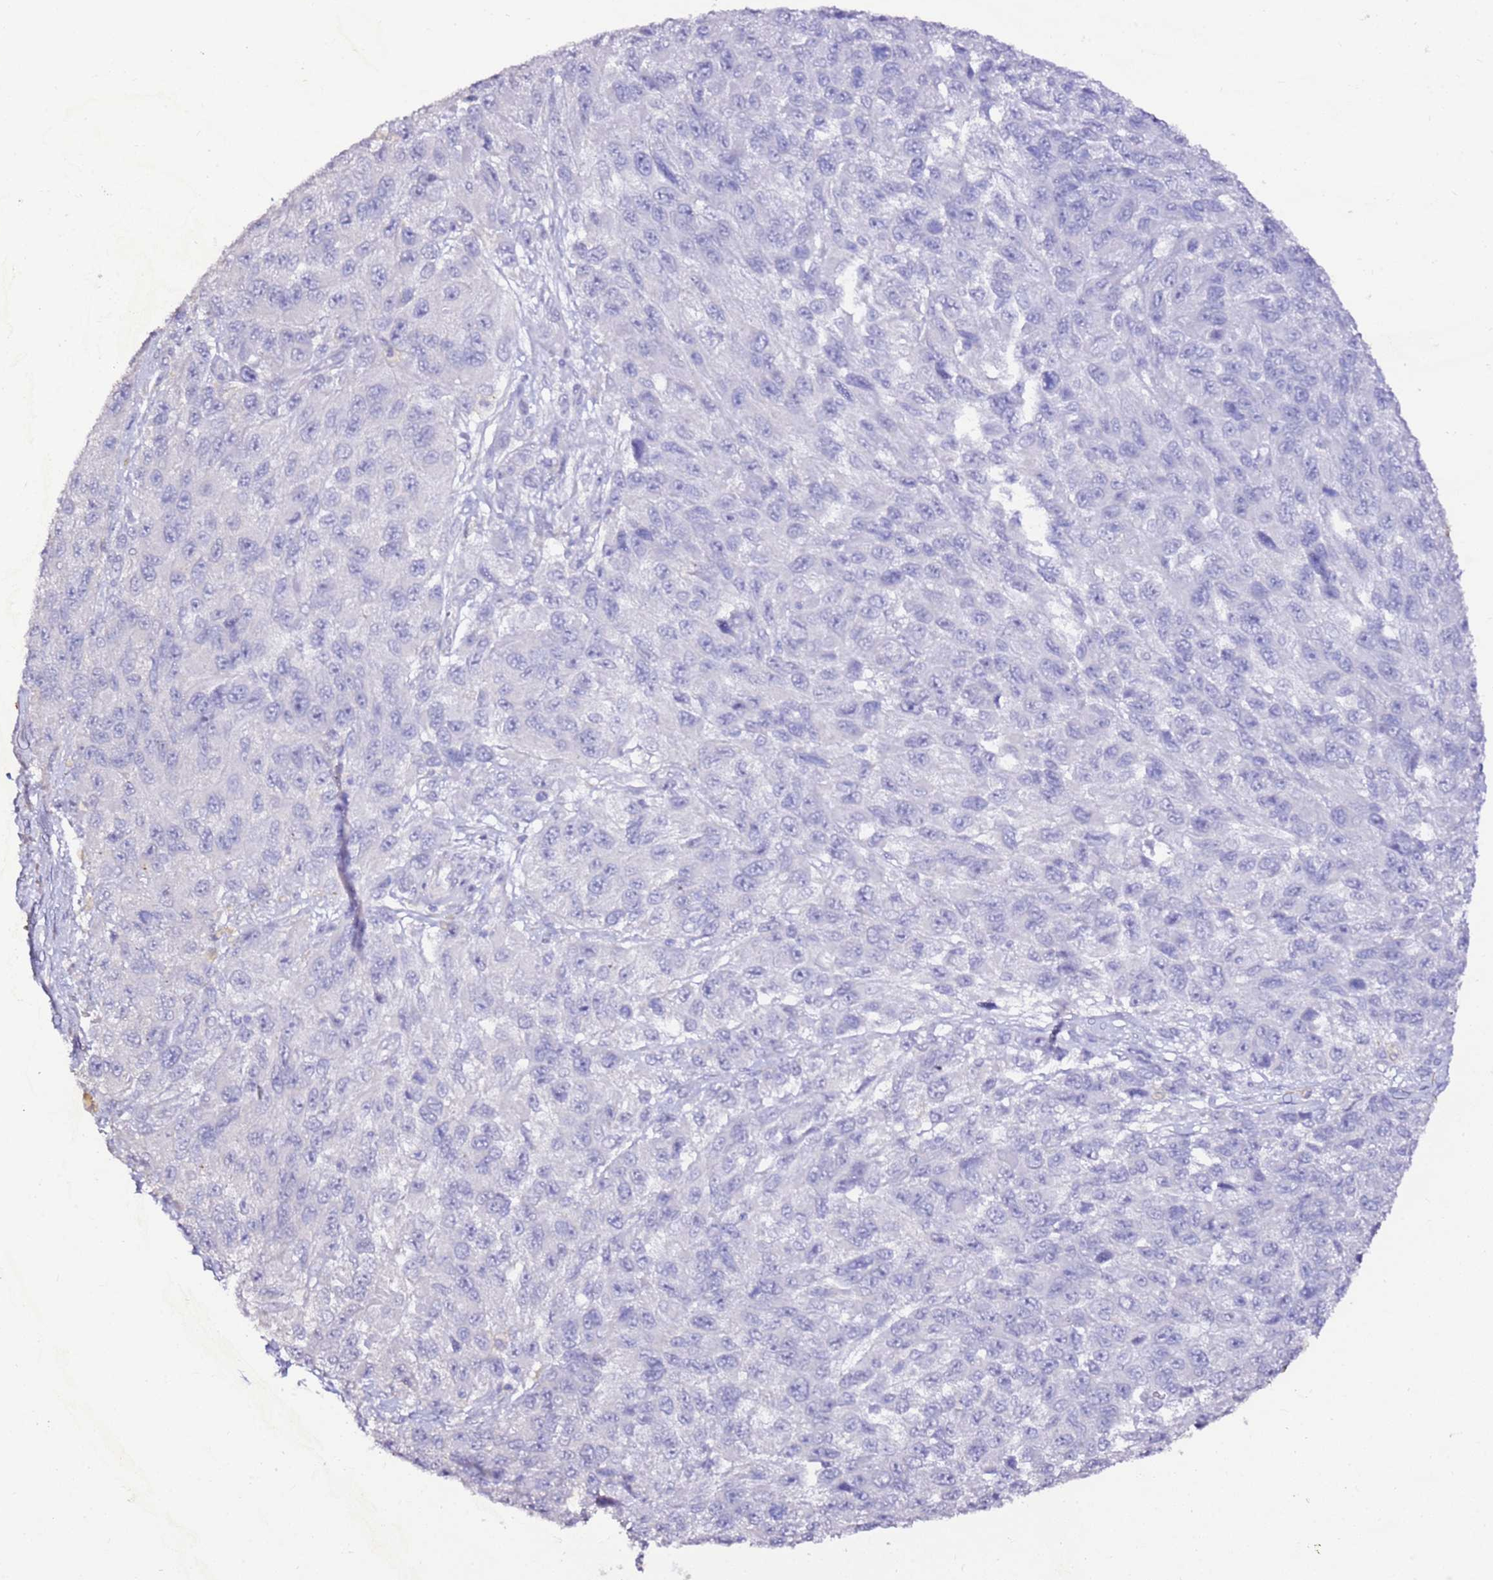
{"staining": {"intensity": "negative", "quantity": "none", "location": "none"}, "tissue": "melanoma", "cell_type": "Tumor cells", "image_type": "cancer", "snomed": [{"axis": "morphology", "description": "Normal tissue, NOS"}, {"axis": "morphology", "description": "Malignant melanoma, NOS"}, {"axis": "topography", "description": "Skin"}], "caption": "IHC micrograph of neoplastic tissue: human malignant melanoma stained with DAB shows no significant protein staining in tumor cells.", "gene": "ART5", "patient": {"sex": "female", "age": 96}}